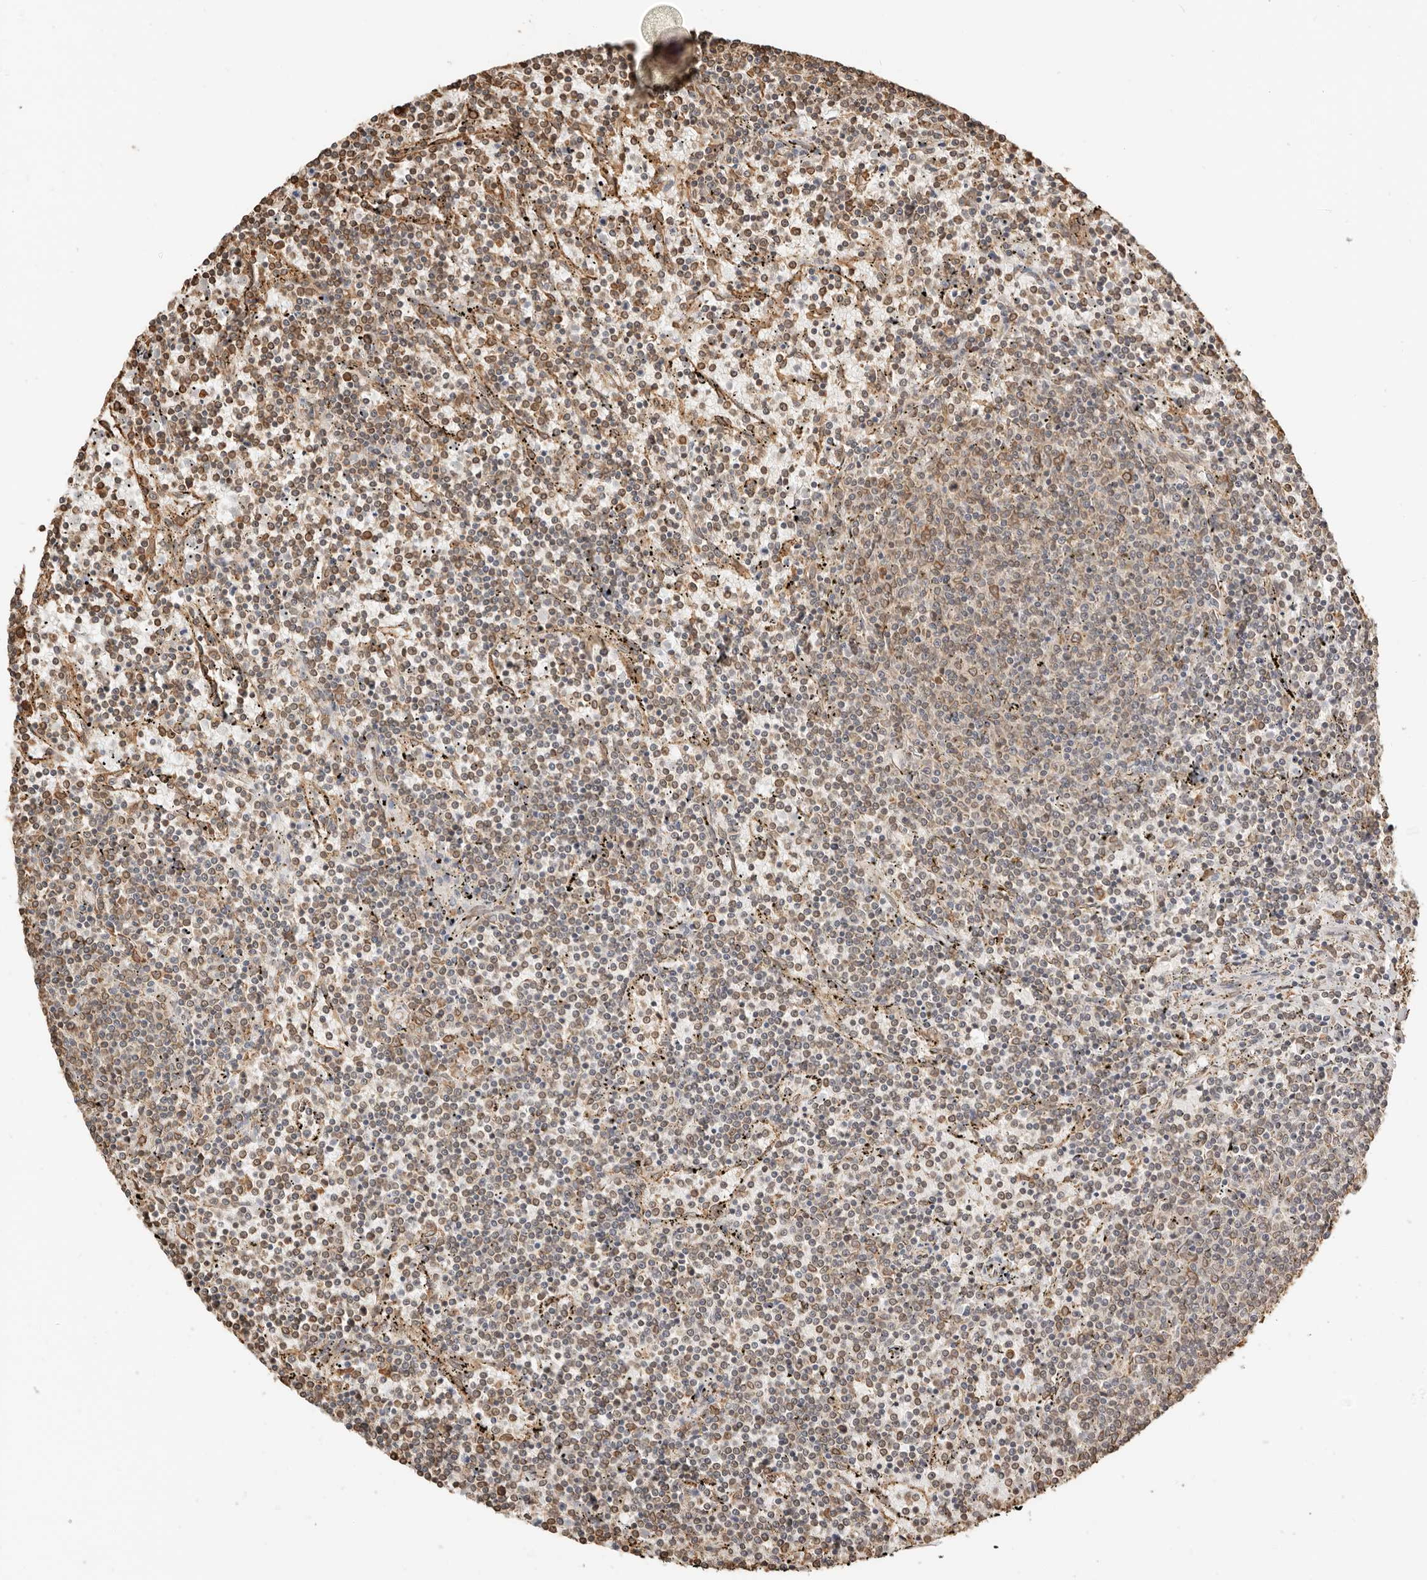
{"staining": {"intensity": "moderate", "quantity": "25%-75%", "location": "cytoplasmic/membranous,nuclear"}, "tissue": "lymphoma", "cell_type": "Tumor cells", "image_type": "cancer", "snomed": [{"axis": "morphology", "description": "Malignant lymphoma, non-Hodgkin's type, Low grade"}, {"axis": "topography", "description": "Spleen"}], "caption": "Tumor cells demonstrate medium levels of moderate cytoplasmic/membranous and nuclear staining in about 25%-75% of cells in human lymphoma.", "gene": "ARHGEF10L", "patient": {"sex": "female", "age": 50}}